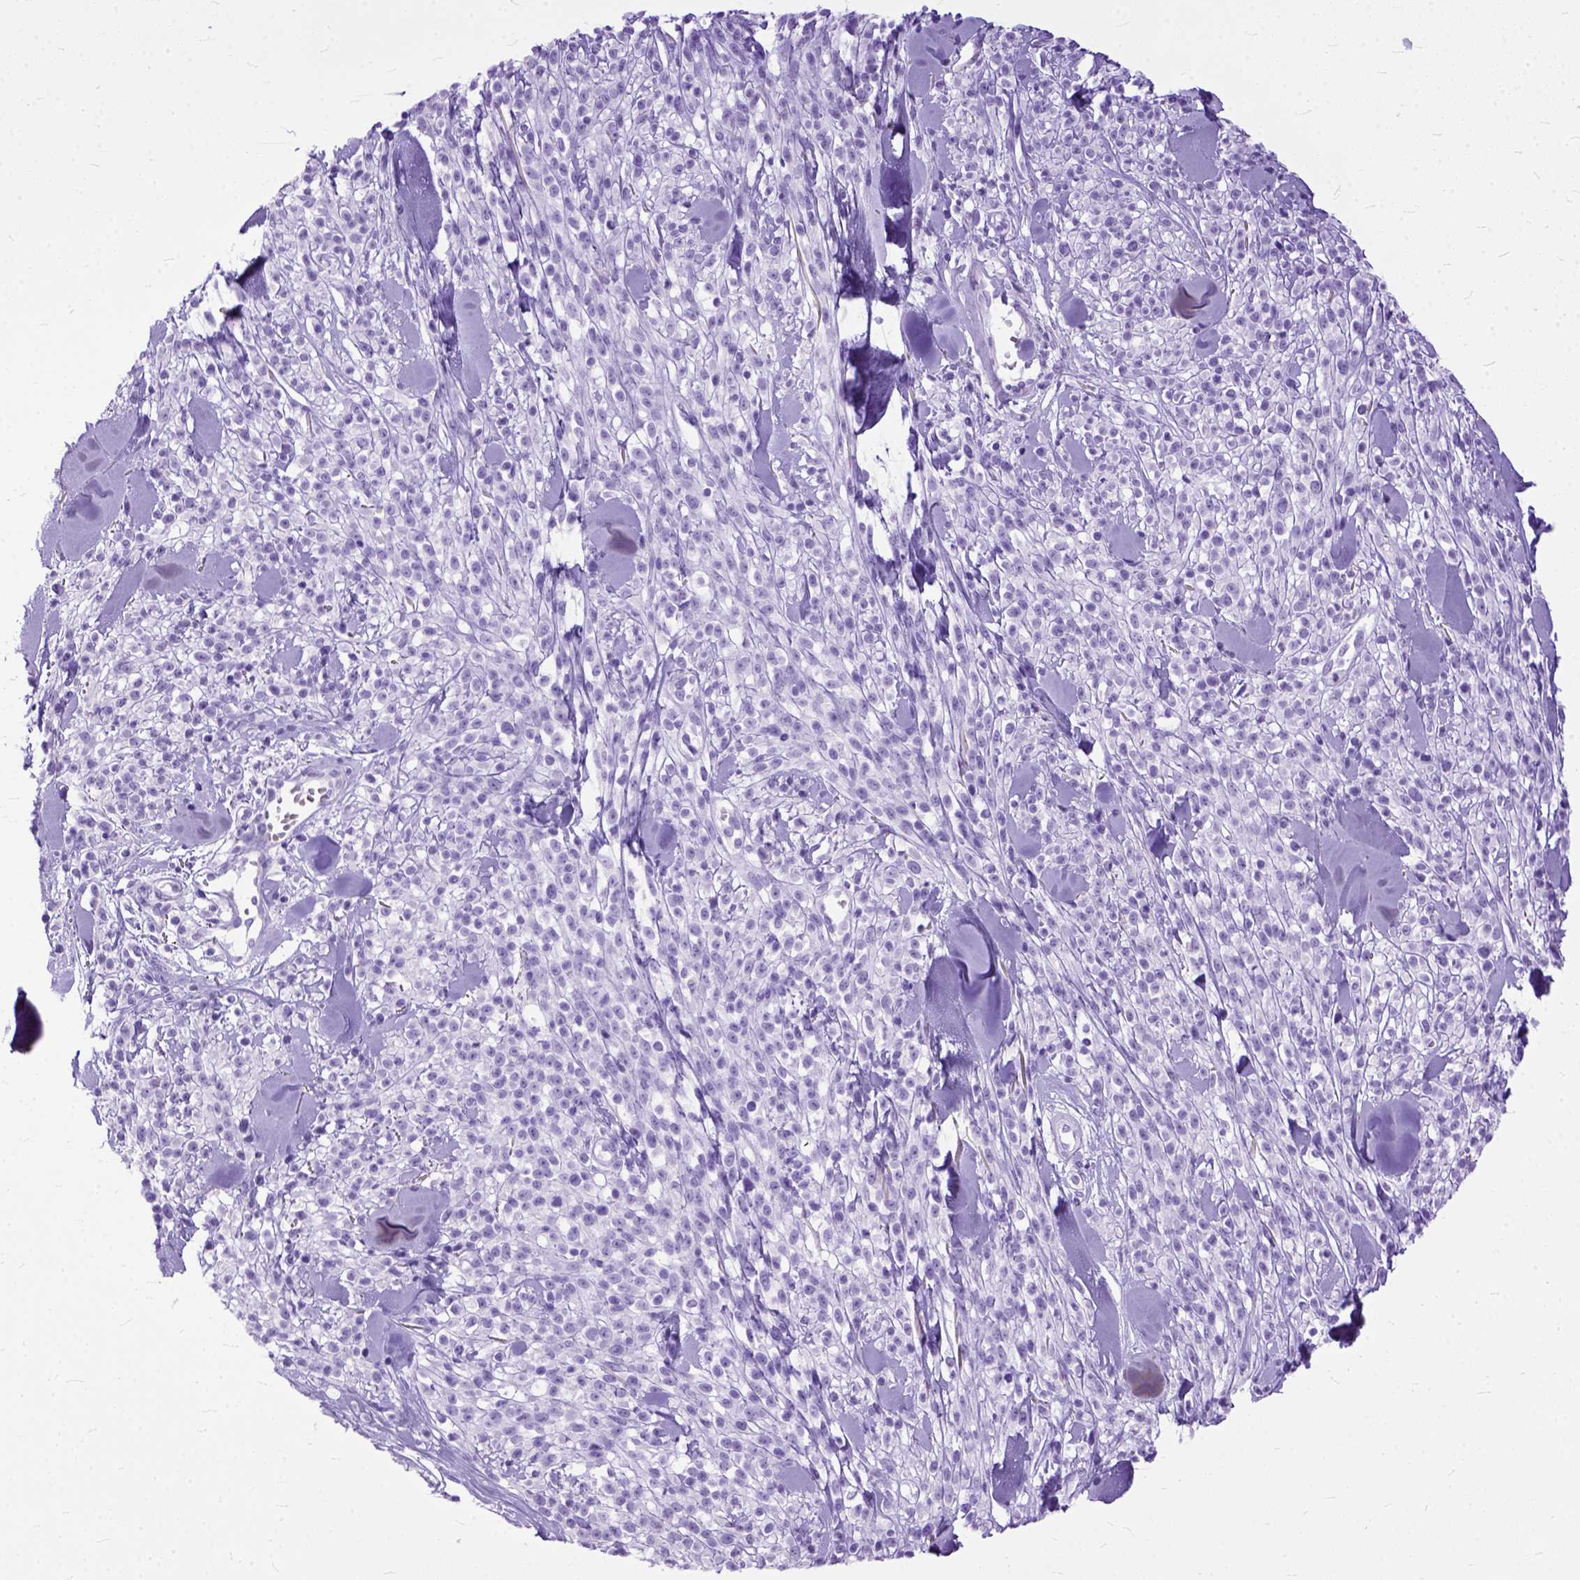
{"staining": {"intensity": "negative", "quantity": "none", "location": "none"}, "tissue": "melanoma", "cell_type": "Tumor cells", "image_type": "cancer", "snomed": [{"axis": "morphology", "description": "Malignant melanoma, NOS"}, {"axis": "topography", "description": "Skin"}, {"axis": "topography", "description": "Skin of trunk"}], "caption": "A high-resolution image shows immunohistochemistry (IHC) staining of melanoma, which exhibits no significant expression in tumor cells.", "gene": "GNGT1", "patient": {"sex": "male", "age": 74}}